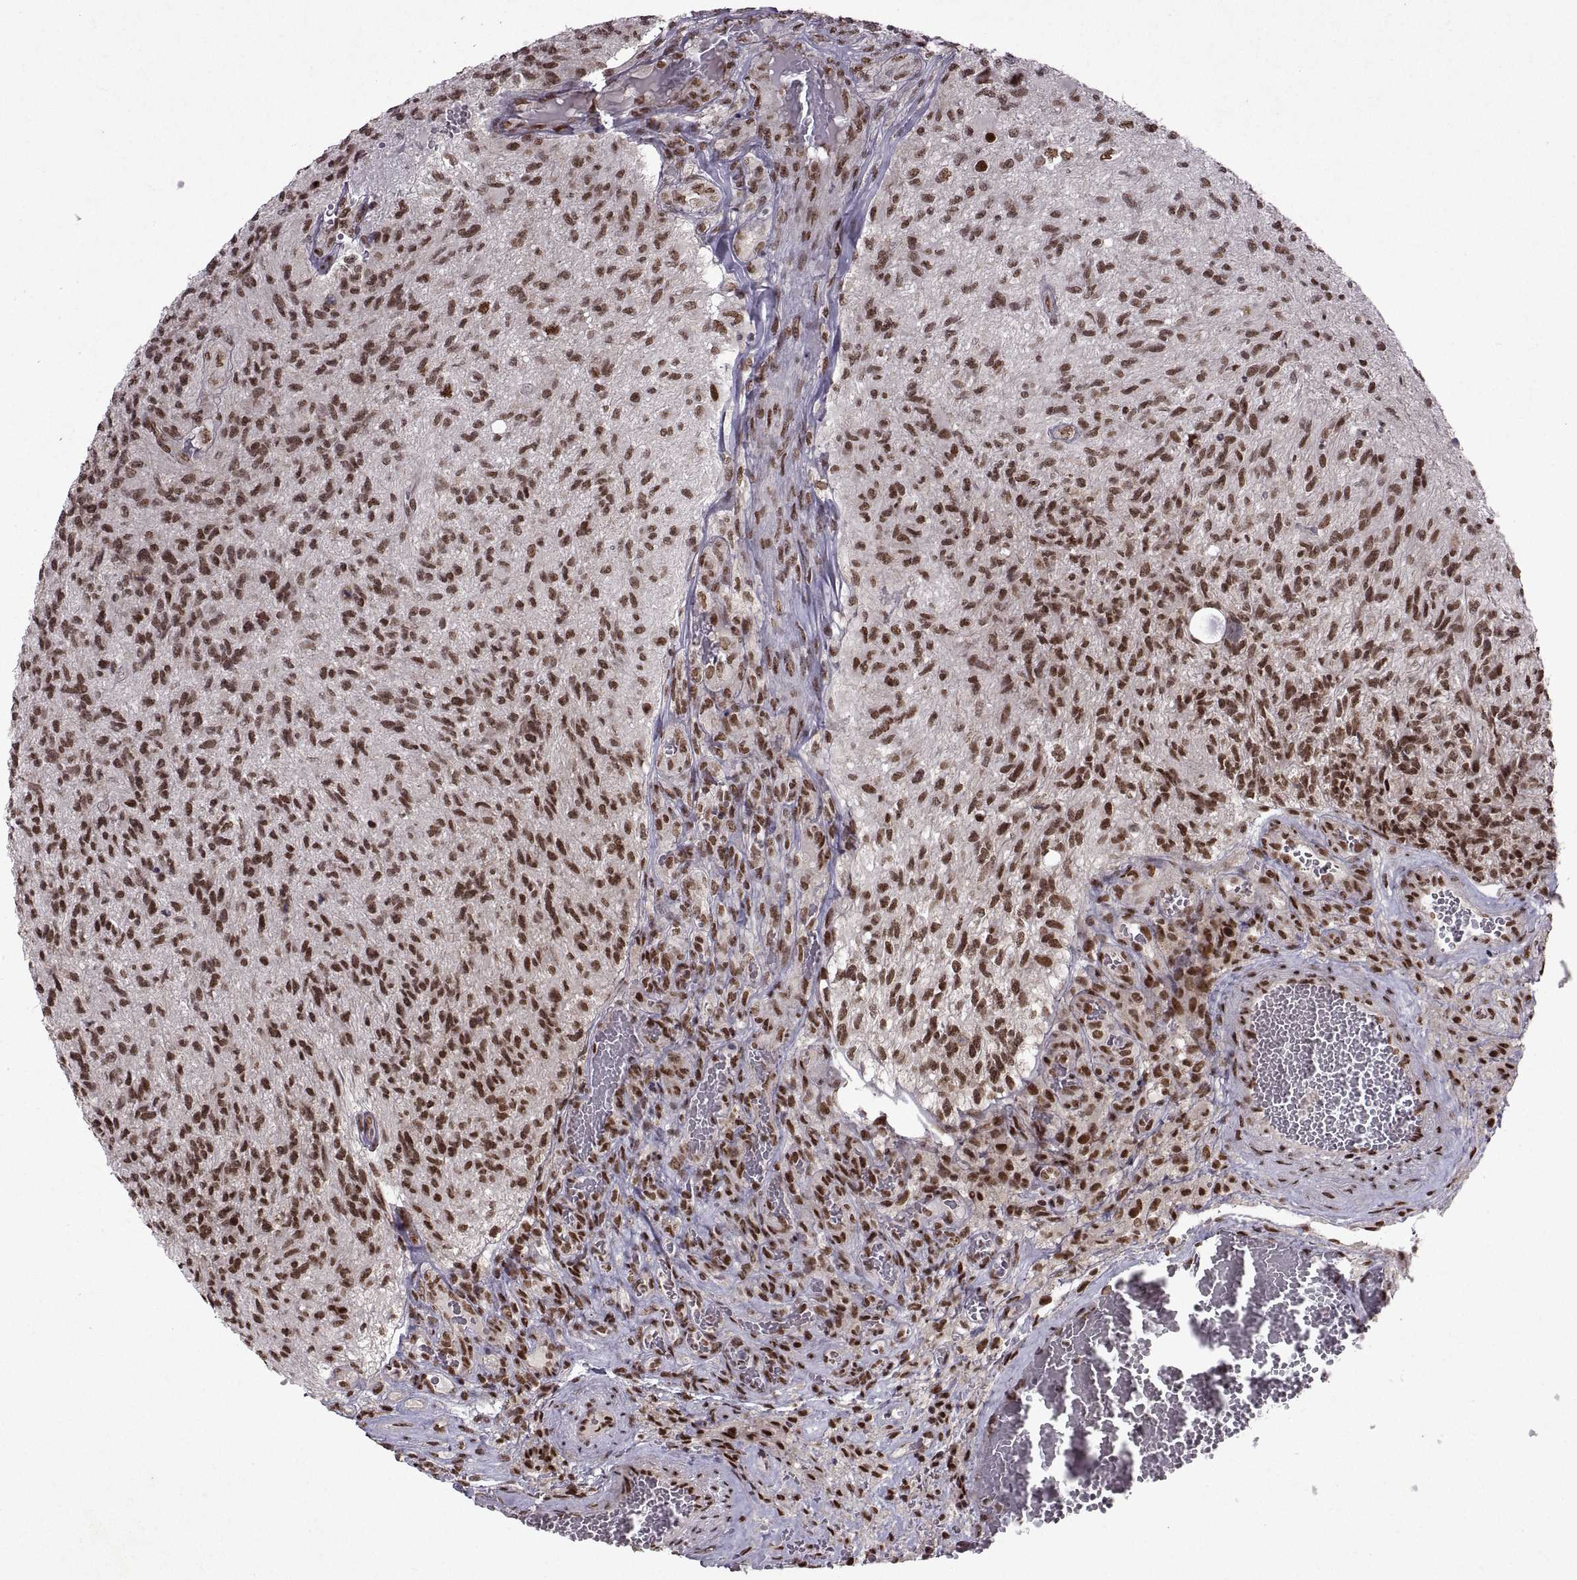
{"staining": {"intensity": "strong", "quantity": ">75%", "location": "nuclear"}, "tissue": "glioma", "cell_type": "Tumor cells", "image_type": "cancer", "snomed": [{"axis": "morphology", "description": "Glioma, malignant, High grade"}, {"axis": "topography", "description": "Brain"}], "caption": "Immunohistochemical staining of high-grade glioma (malignant) exhibits high levels of strong nuclear protein staining in about >75% of tumor cells.", "gene": "MT1E", "patient": {"sex": "male", "age": 56}}